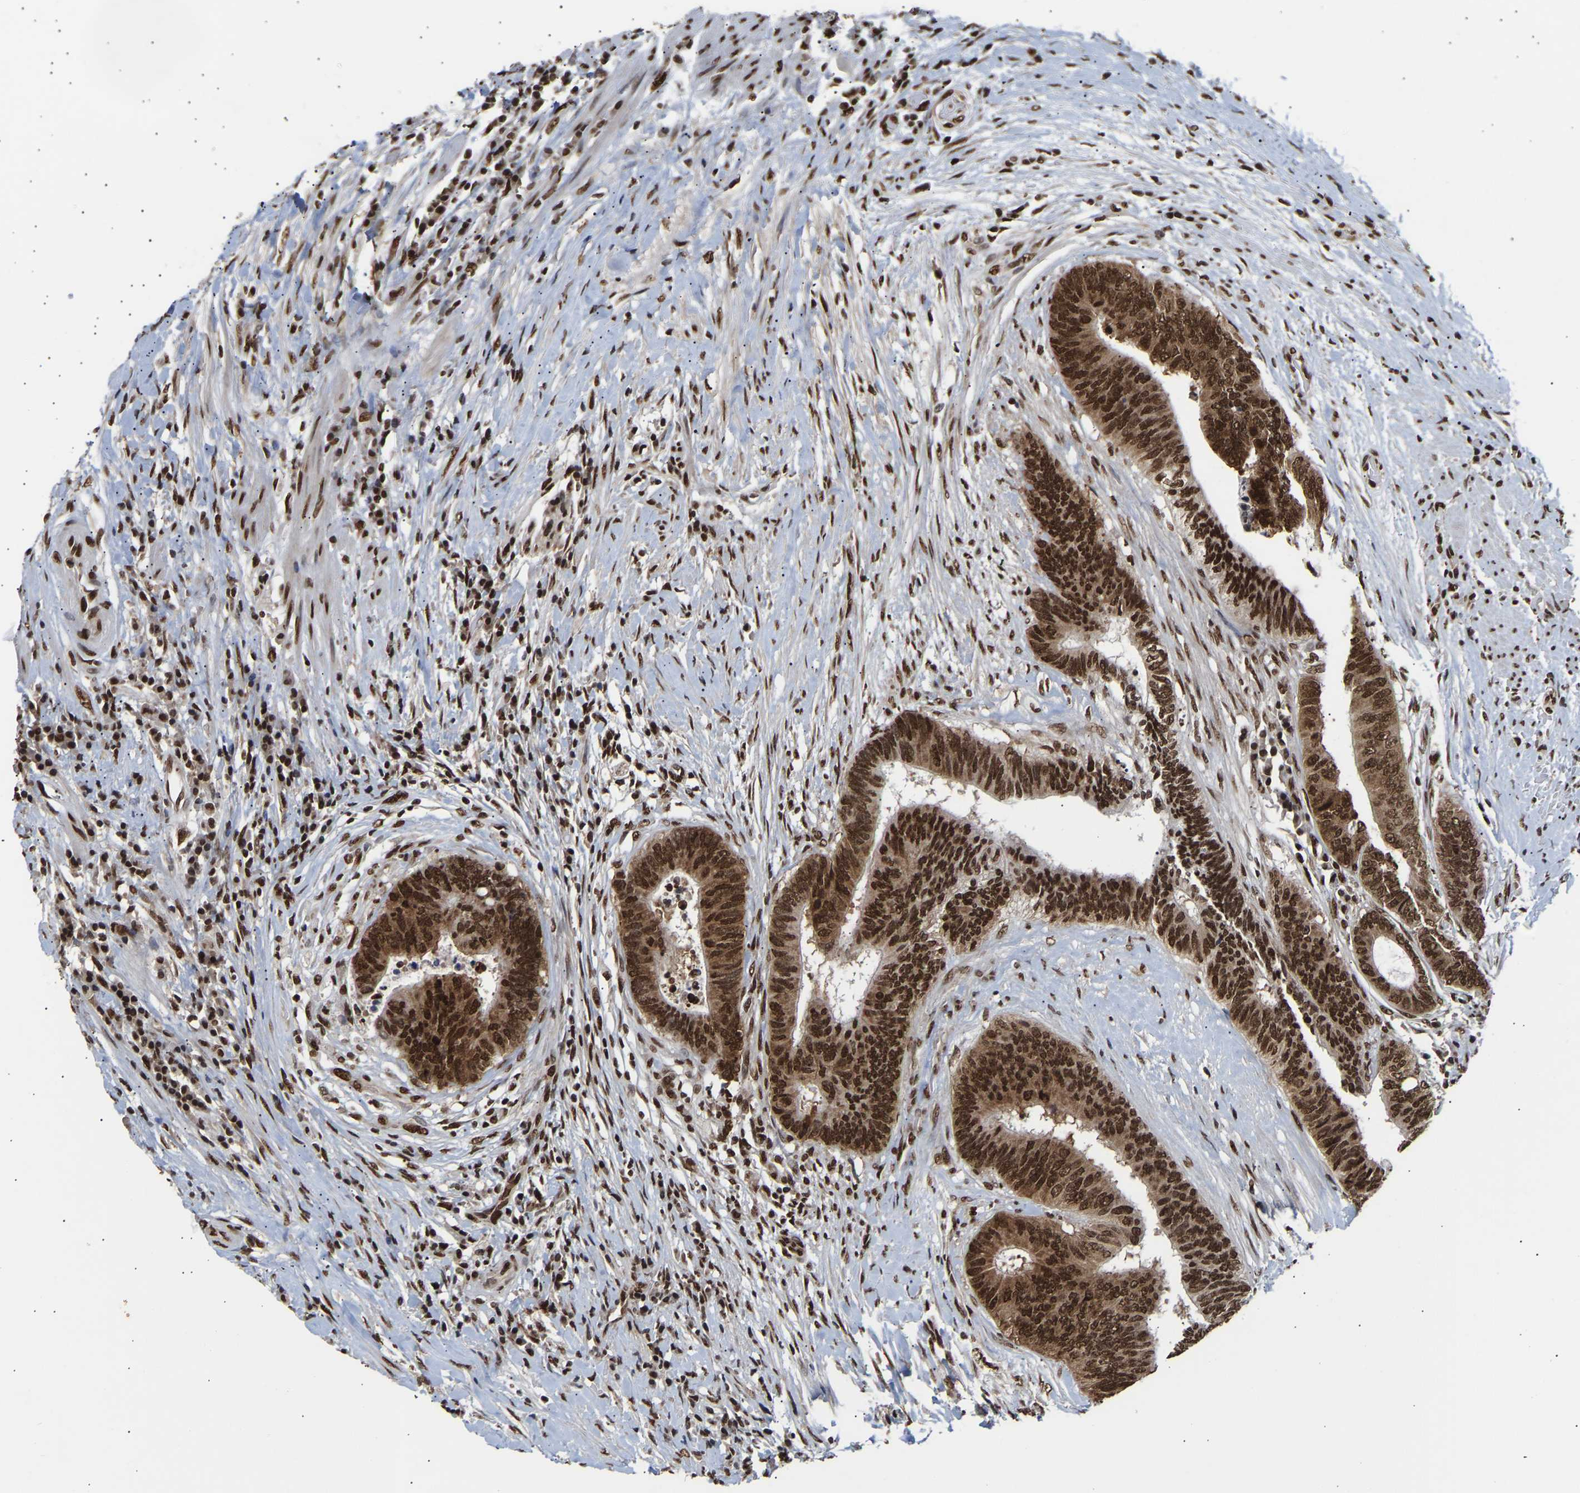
{"staining": {"intensity": "strong", "quantity": ">75%", "location": "cytoplasmic/membranous,nuclear"}, "tissue": "colorectal cancer", "cell_type": "Tumor cells", "image_type": "cancer", "snomed": [{"axis": "morphology", "description": "Adenocarcinoma, NOS"}, {"axis": "topography", "description": "Rectum"}], "caption": "This is a photomicrograph of IHC staining of colorectal cancer (adenocarcinoma), which shows strong positivity in the cytoplasmic/membranous and nuclear of tumor cells.", "gene": "PSIP1", "patient": {"sex": "male", "age": 72}}